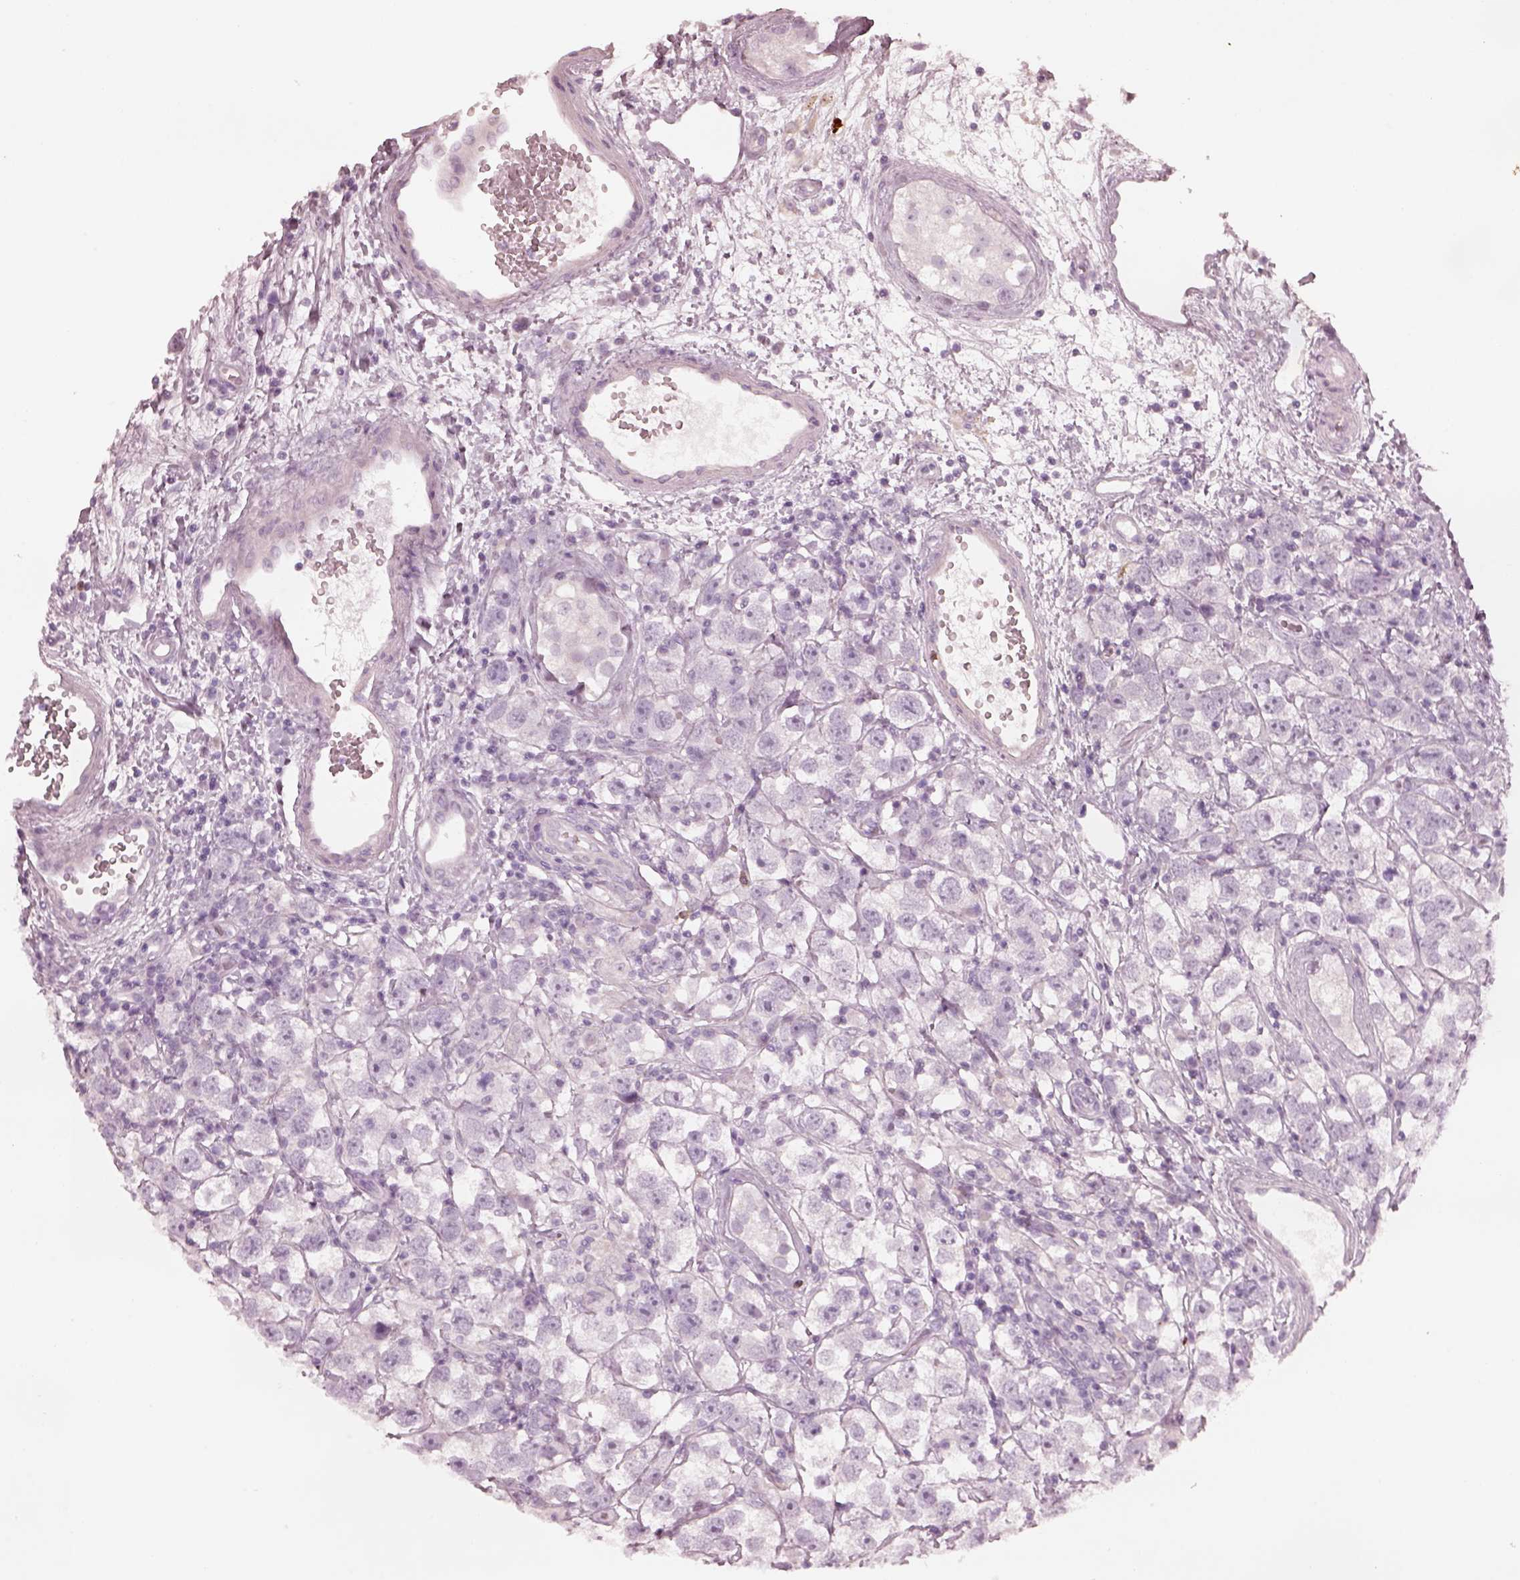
{"staining": {"intensity": "negative", "quantity": "none", "location": "none"}, "tissue": "testis cancer", "cell_type": "Tumor cells", "image_type": "cancer", "snomed": [{"axis": "morphology", "description": "Seminoma, NOS"}, {"axis": "topography", "description": "Testis"}], "caption": "Tumor cells are negative for protein expression in human testis cancer (seminoma).", "gene": "RSPH9", "patient": {"sex": "male", "age": 26}}